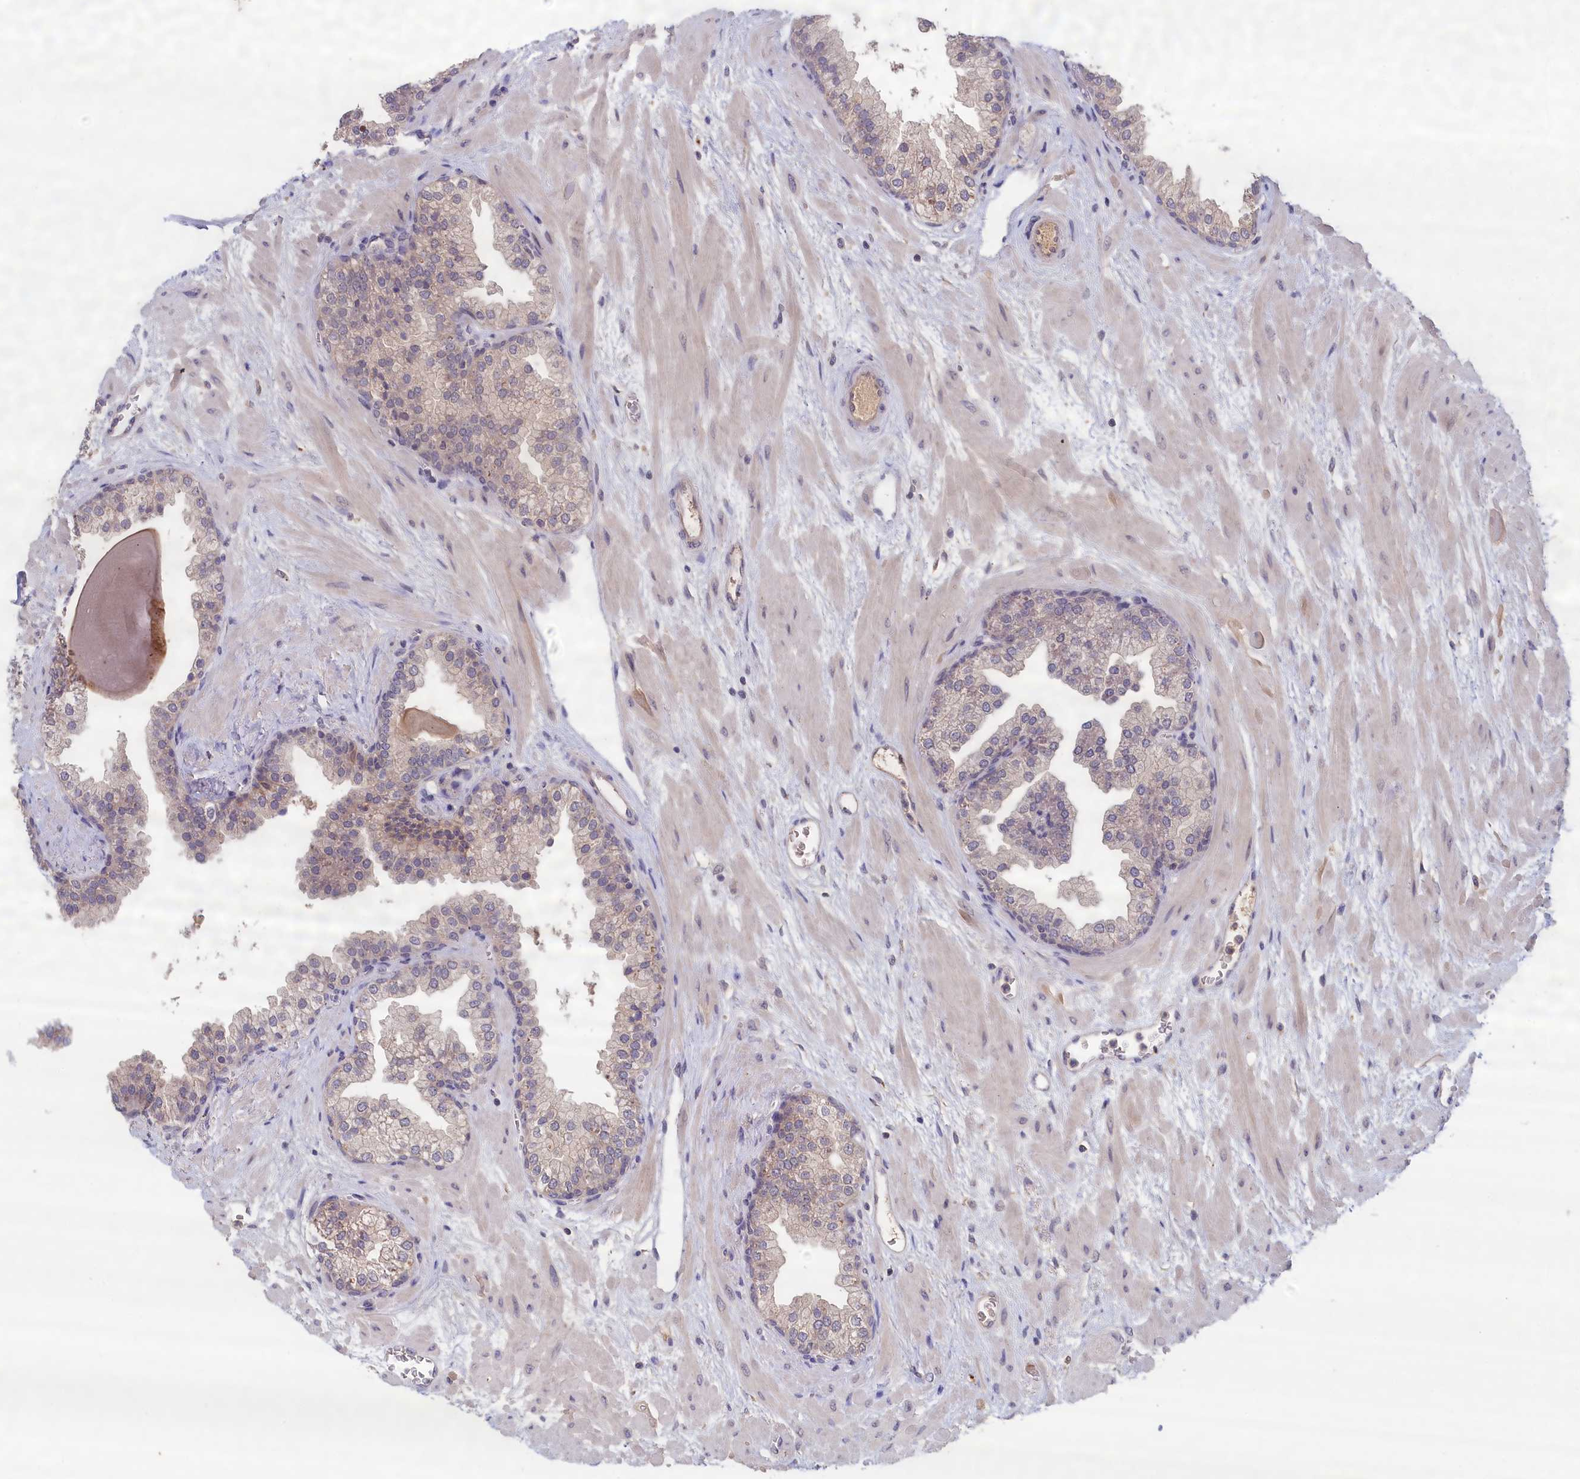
{"staining": {"intensity": "negative", "quantity": "none", "location": "none"}, "tissue": "prostate", "cell_type": "Glandular cells", "image_type": "normal", "snomed": [{"axis": "morphology", "description": "Normal tissue, NOS"}, {"axis": "topography", "description": "Prostate"}], "caption": "Glandular cells show no significant protein expression in normal prostate. (IHC, brightfield microscopy, high magnification).", "gene": "CELF5", "patient": {"sex": "male", "age": 48}}